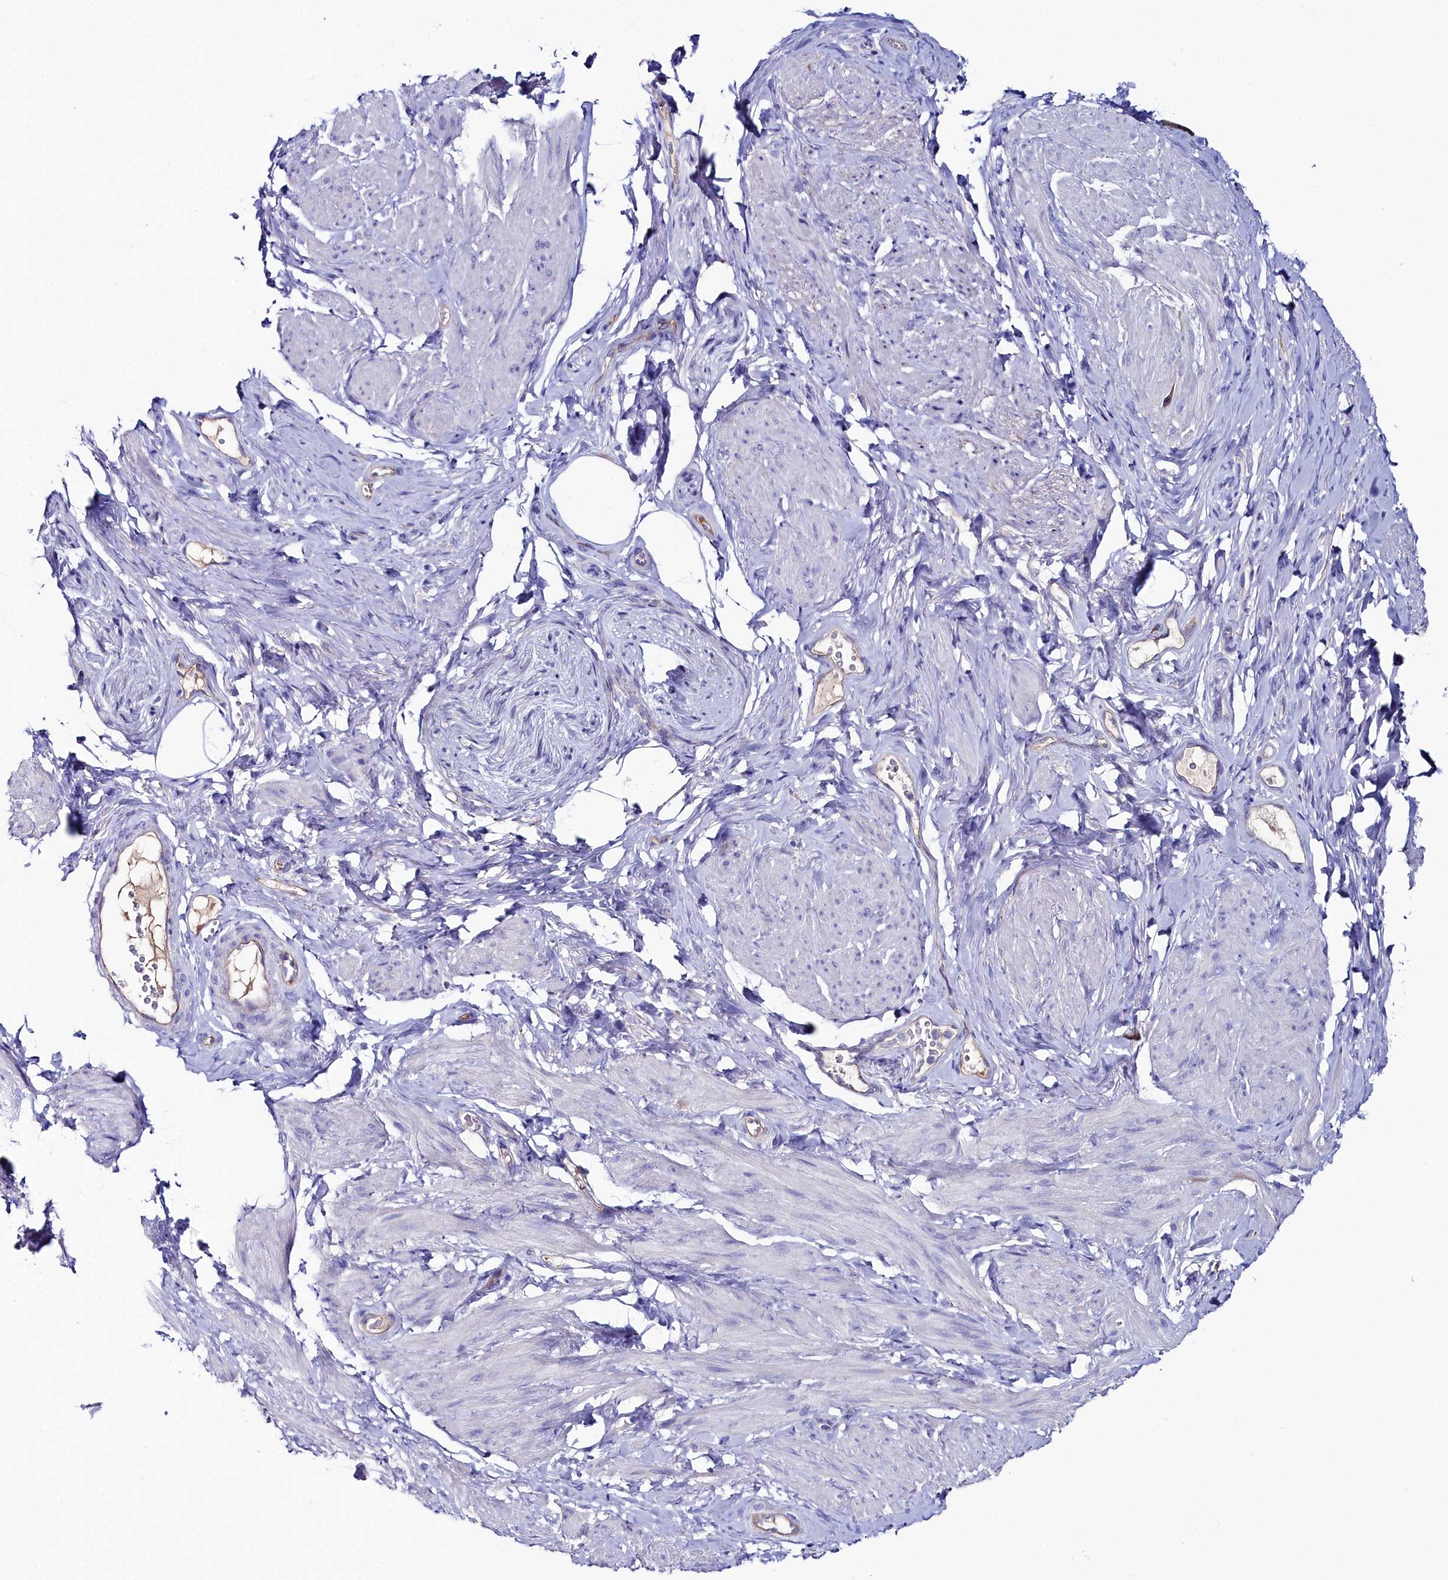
{"staining": {"intensity": "negative", "quantity": "none", "location": "none"}, "tissue": "smooth muscle", "cell_type": "Smooth muscle cells", "image_type": "normal", "snomed": [{"axis": "morphology", "description": "Normal tissue, NOS"}, {"axis": "topography", "description": "Smooth muscle"}, {"axis": "topography", "description": "Peripheral nerve tissue"}], "caption": "The photomicrograph demonstrates no staining of smooth muscle cells in unremarkable smooth muscle. Brightfield microscopy of IHC stained with DAB (brown) and hematoxylin (blue), captured at high magnification.", "gene": "SLC49A3", "patient": {"sex": "male", "age": 69}}